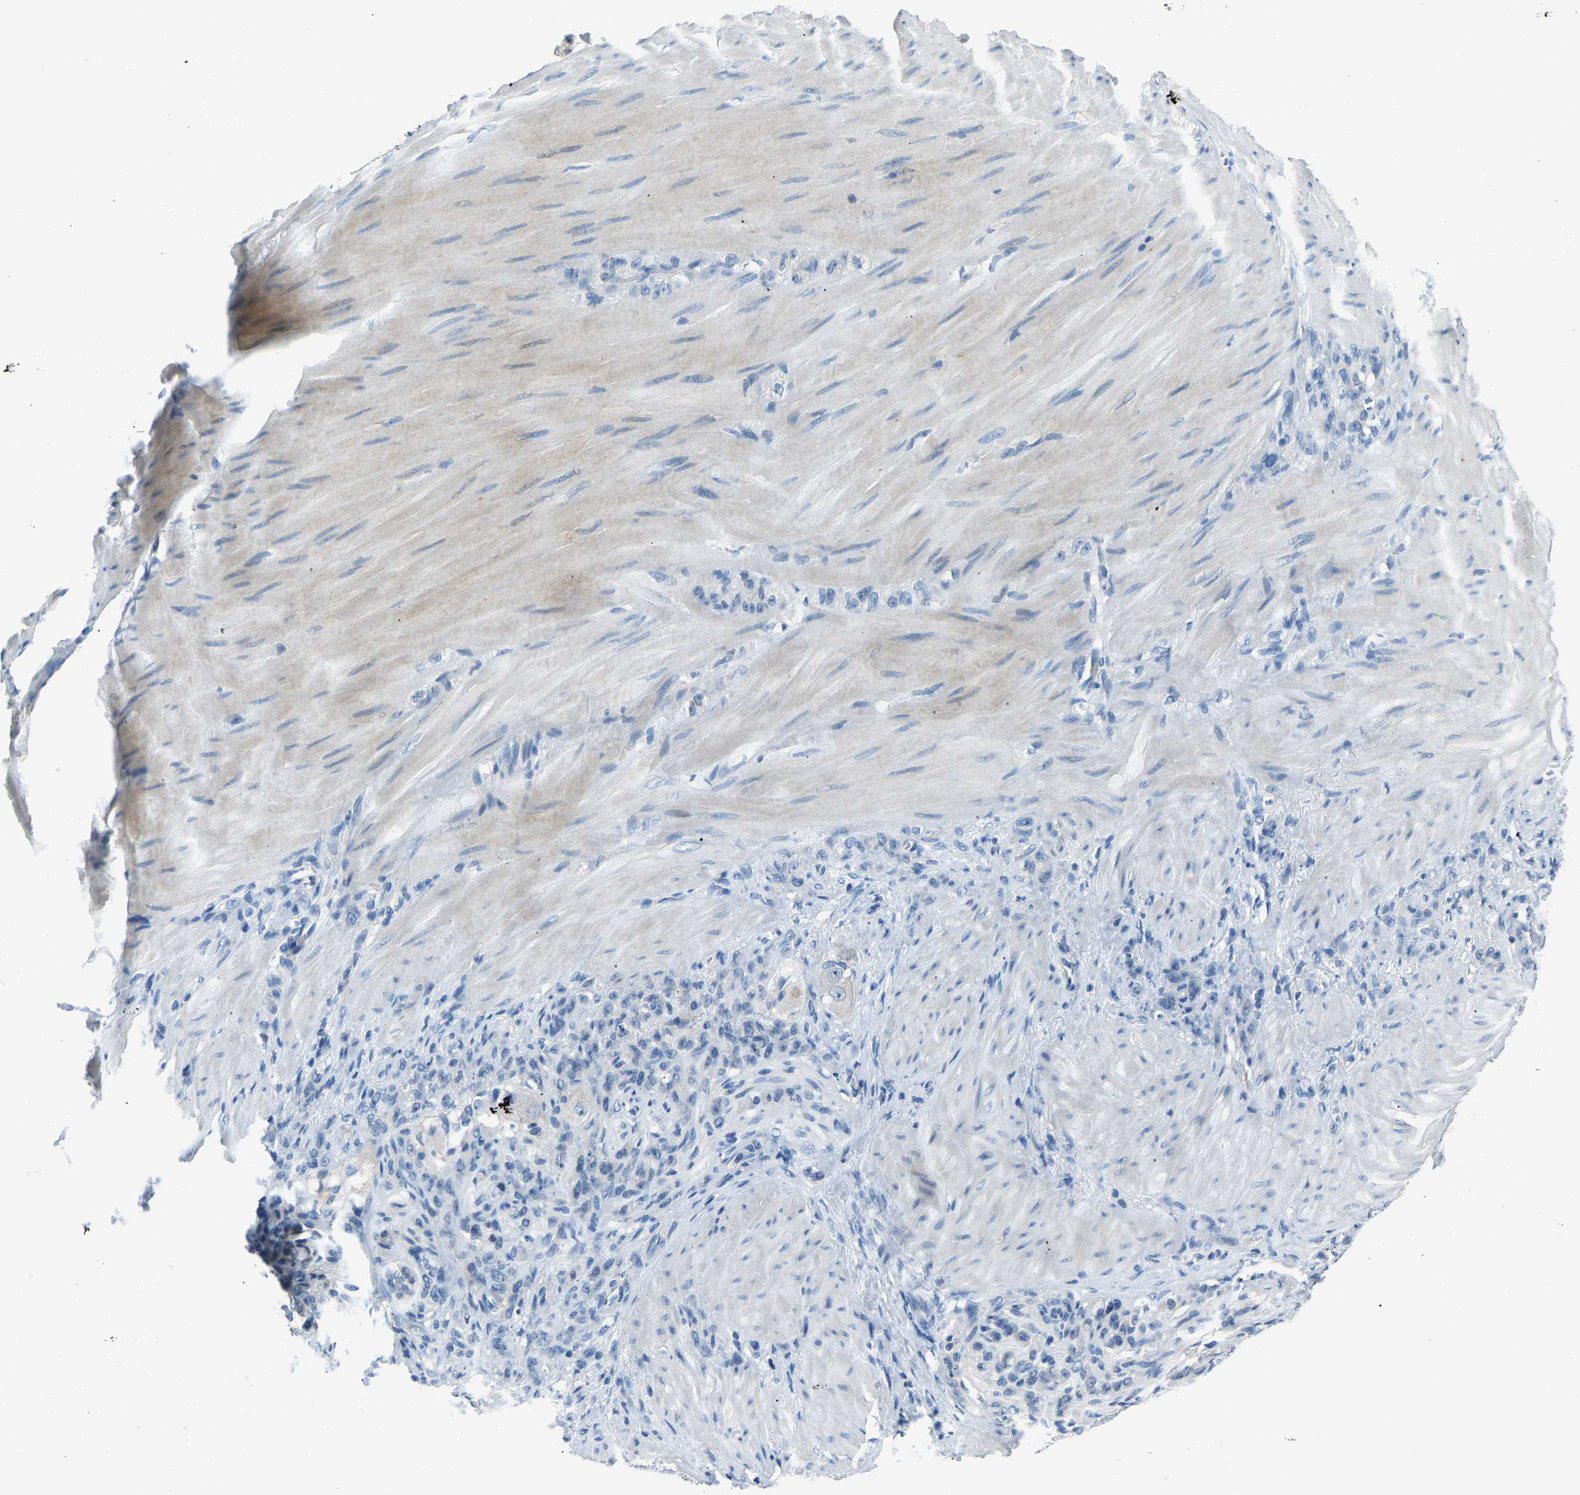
{"staining": {"intensity": "negative", "quantity": "none", "location": "none"}, "tissue": "stomach cancer", "cell_type": "Tumor cells", "image_type": "cancer", "snomed": [{"axis": "morphology", "description": "Normal tissue, NOS"}, {"axis": "morphology", "description": "Adenocarcinoma, NOS"}, {"axis": "topography", "description": "Stomach"}], "caption": "High power microscopy image of an immunohistochemistry photomicrograph of adenocarcinoma (stomach), revealing no significant expression in tumor cells.", "gene": "XIRP1", "patient": {"sex": "male", "age": 82}}